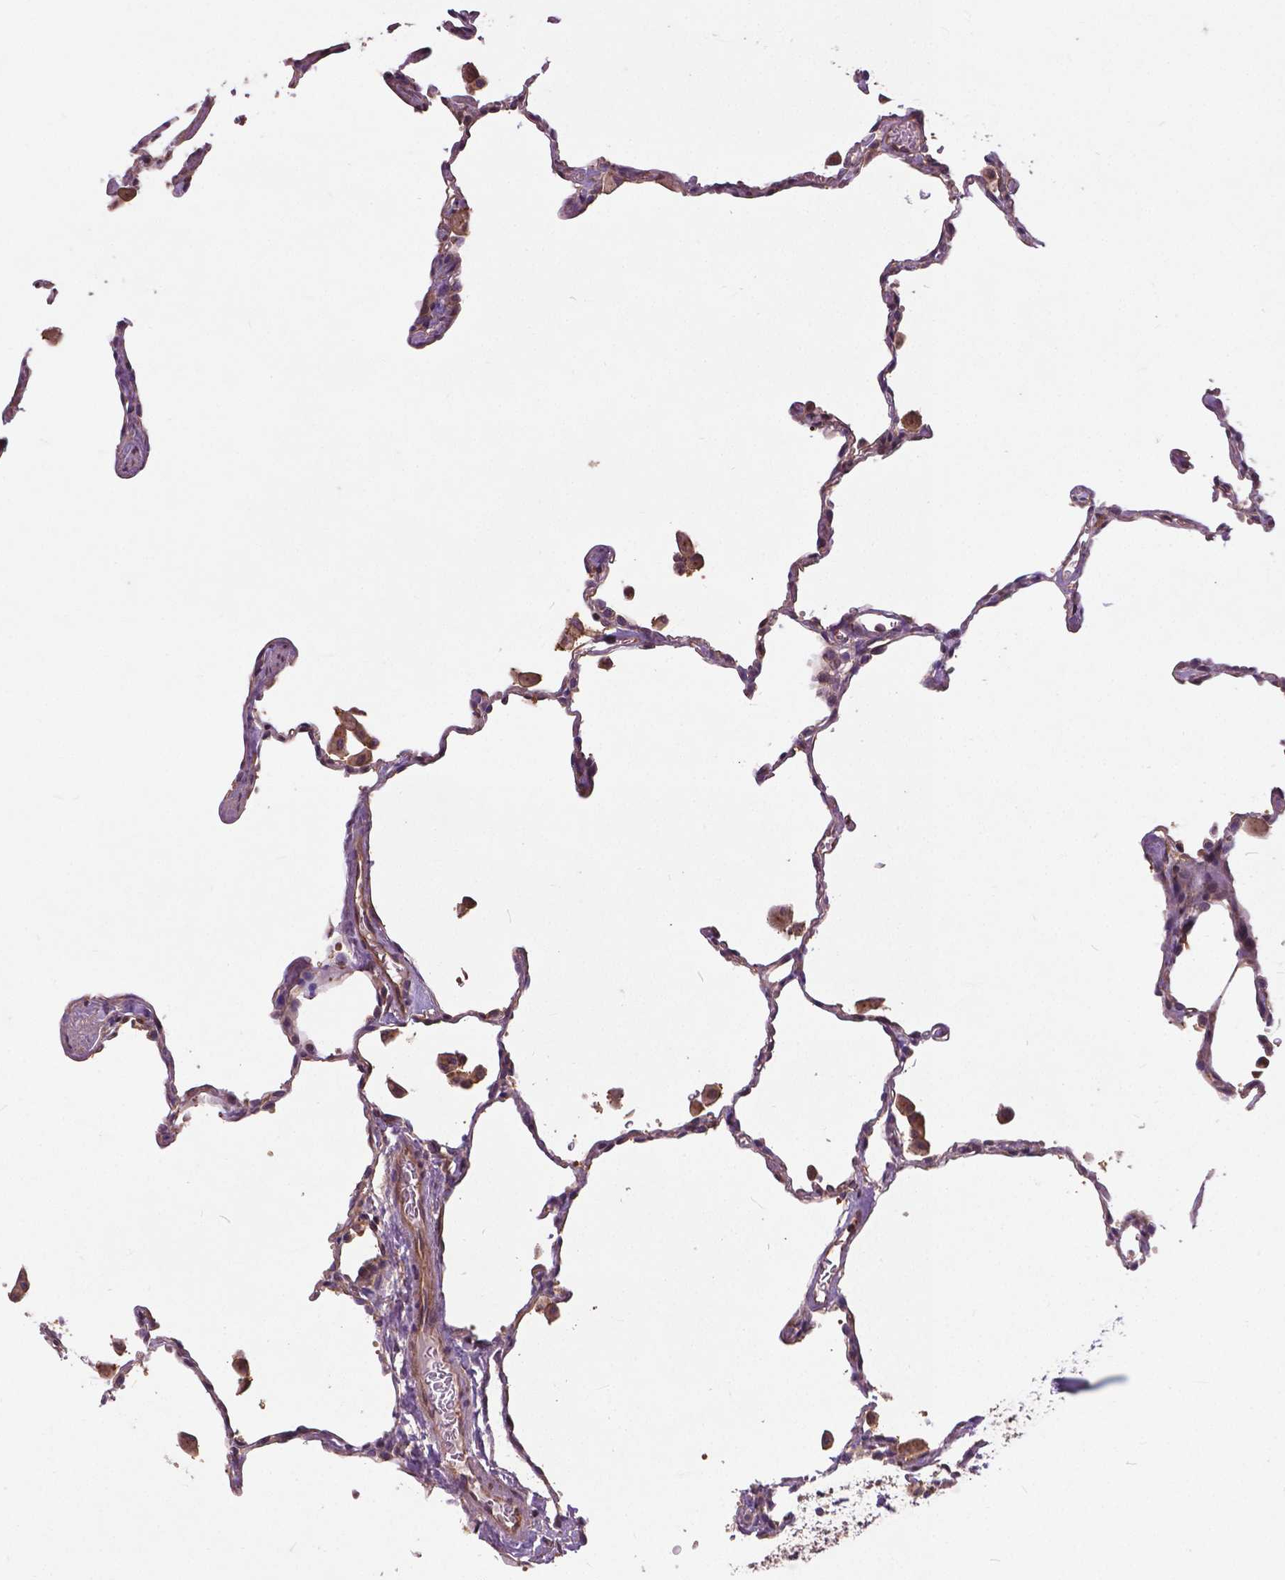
{"staining": {"intensity": "moderate", "quantity": ">75%", "location": "cytoplasmic/membranous"}, "tissue": "lung", "cell_type": "Alveolar cells", "image_type": "normal", "snomed": [{"axis": "morphology", "description": "Normal tissue, NOS"}, {"axis": "topography", "description": "Lung"}], "caption": "Immunohistochemistry (DAB (3,3'-diaminobenzidine)) staining of normal human lung shows moderate cytoplasmic/membranous protein staining in about >75% of alveolar cells.", "gene": "MZT1", "patient": {"sex": "female", "age": 47}}